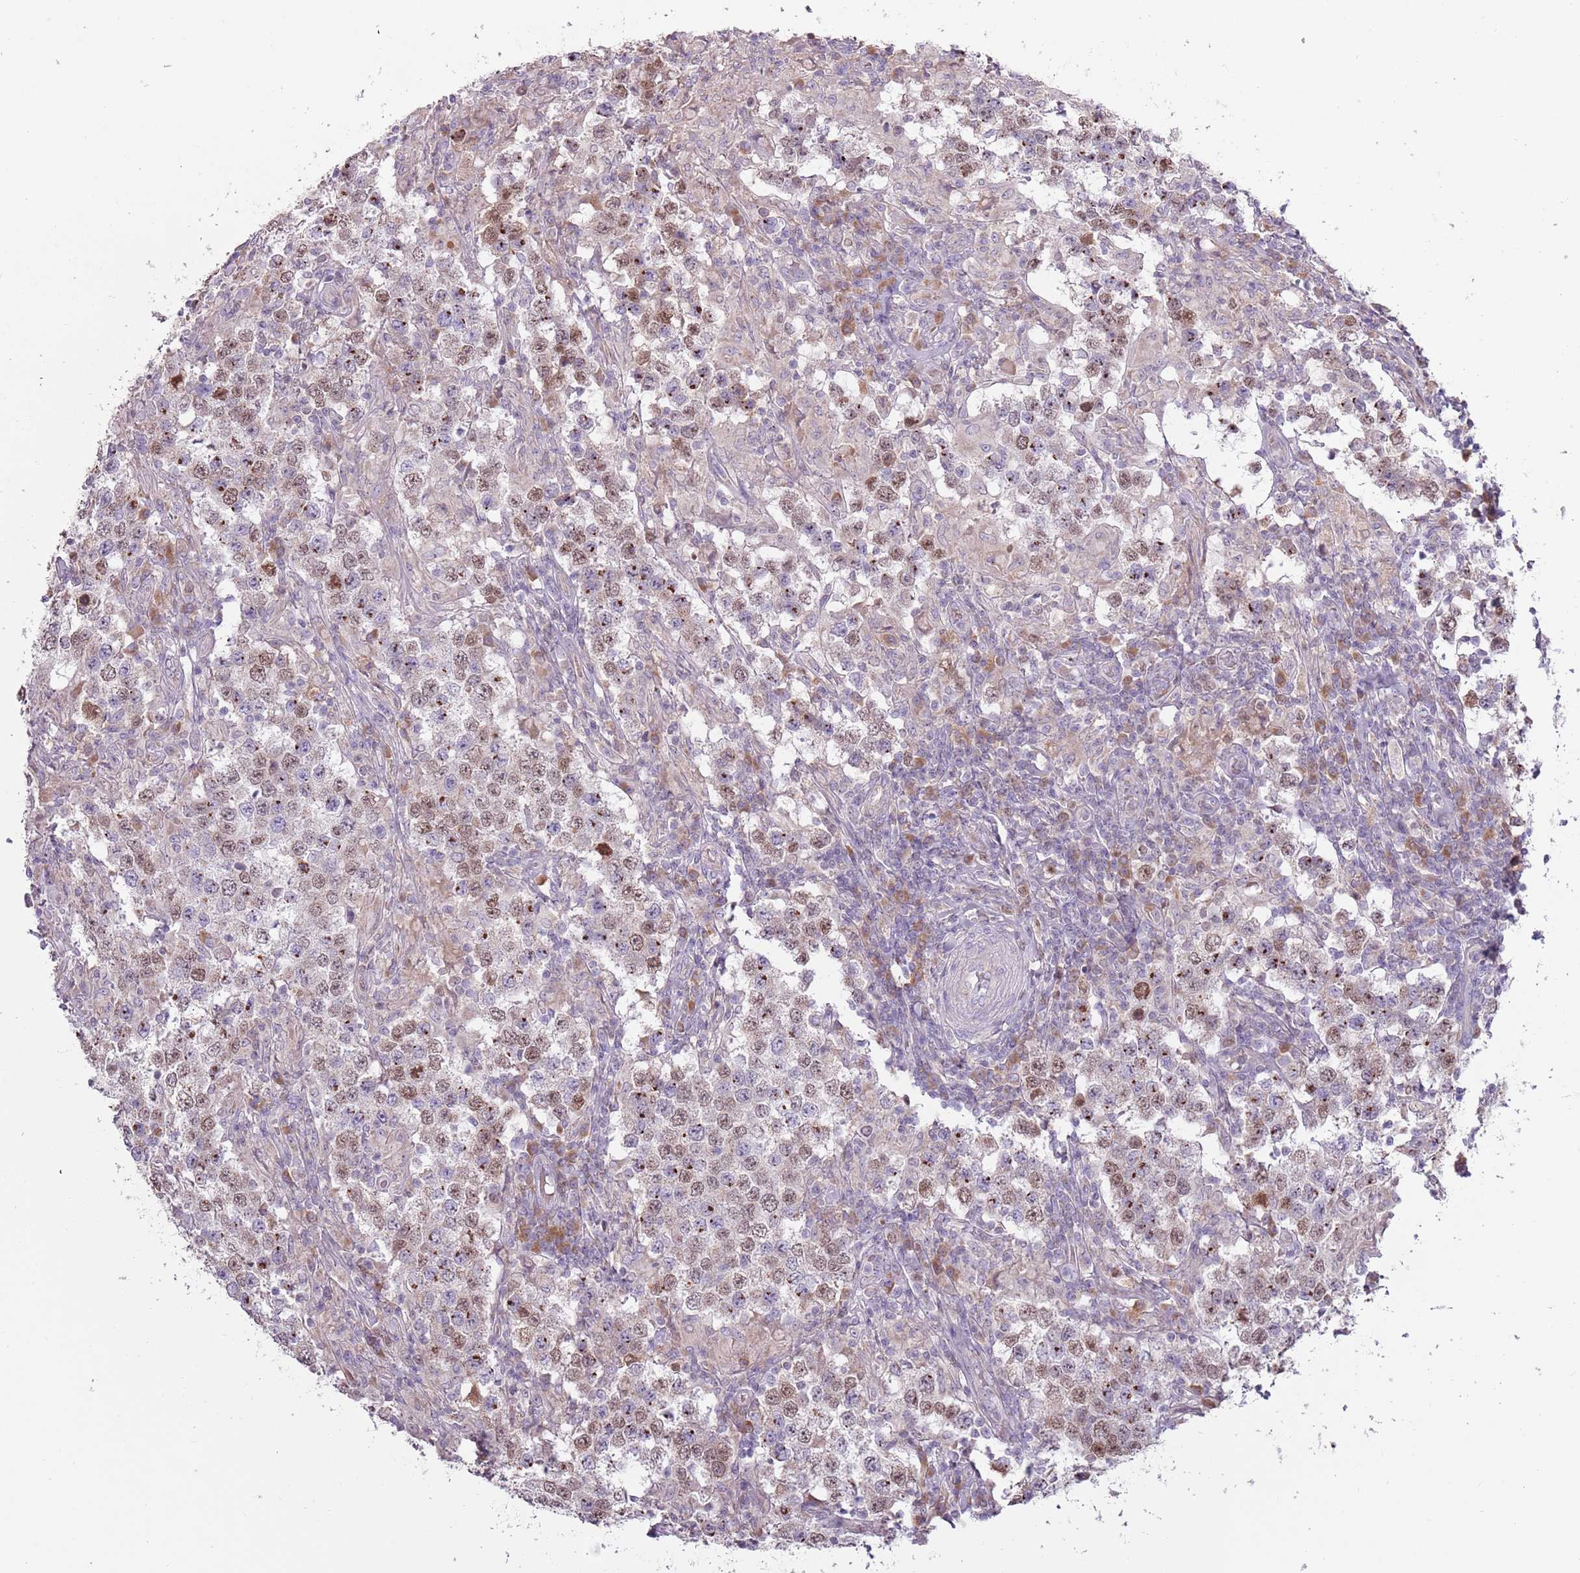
{"staining": {"intensity": "moderate", "quantity": ">75%", "location": "nuclear"}, "tissue": "testis cancer", "cell_type": "Tumor cells", "image_type": "cancer", "snomed": [{"axis": "morphology", "description": "Seminoma, NOS"}, {"axis": "morphology", "description": "Carcinoma, Embryonal, NOS"}, {"axis": "topography", "description": "Testis"}], "caption": "High-power microscopy captured an immunohistochemistry (IHC) micrograph of testis cancer, revealing moderate nuclear staining in about >75% of tumor cells. (DAB = brown stain, brightfield microscopy at high magnification).", "gene": "SYS1", "patient": {"sex": "male", "age": 41}}